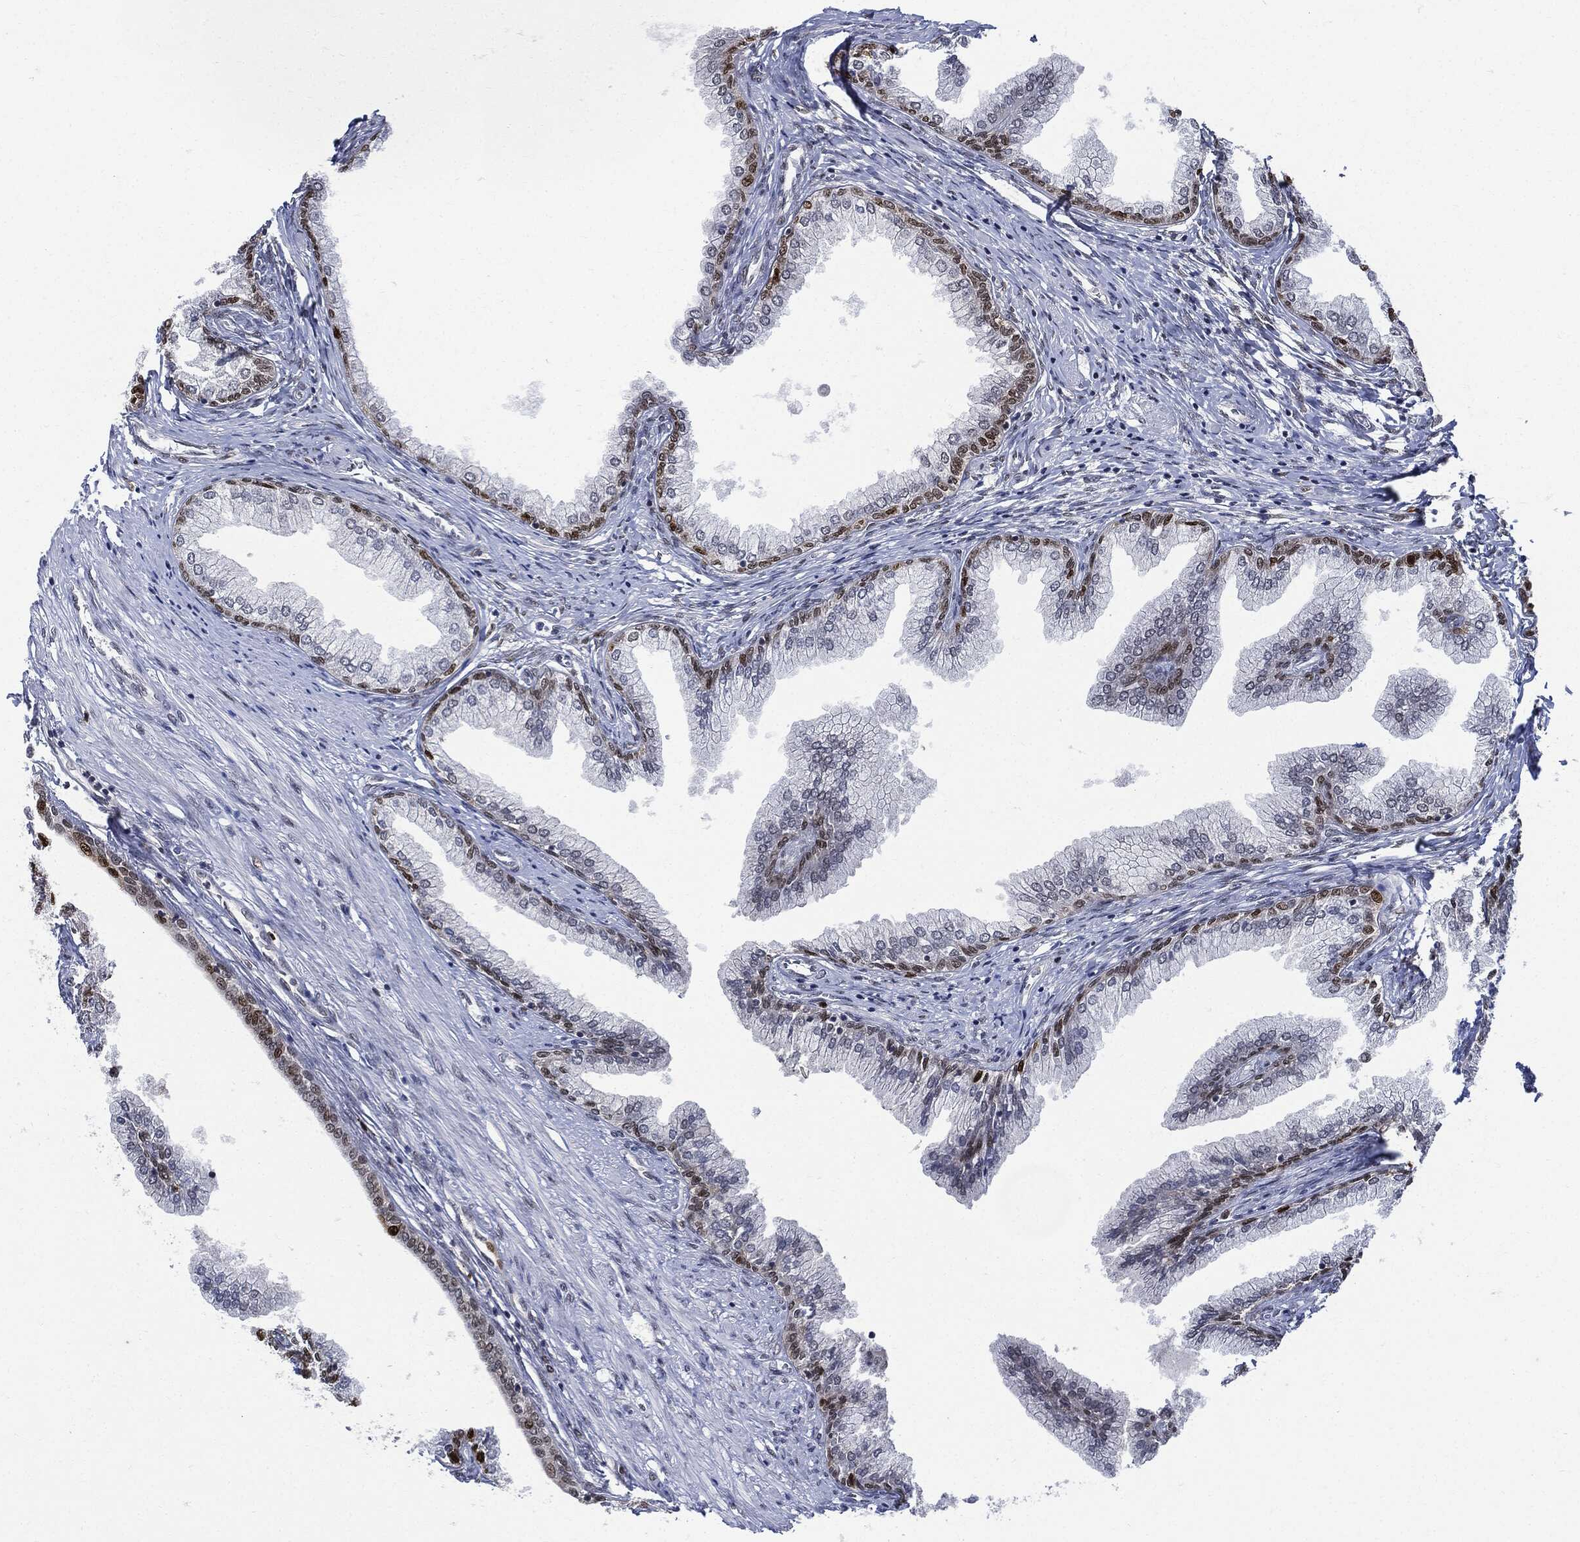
{"staining": {"intensity": "strong", "quantity": "<25%", "location": "nuclear"}, "tissue": "prostate cancer", "cell_type": "Tumor cells", "image_type": "cancer", "snomed": [{"axis": "morphology", "description": "Adenocarcinoma, Low grade"}, {"axis": "topography", "description": "Prostate and seminal vesicle, NOS"}], "caption": "A photomicrograph showing strong nuclear staining in approximately <25% of tumor cells in prostate cancer, as visualized by brown immunohistochemical staining.", "gene": "PCNA", "patient": {"sex": "male", "age": 61}}